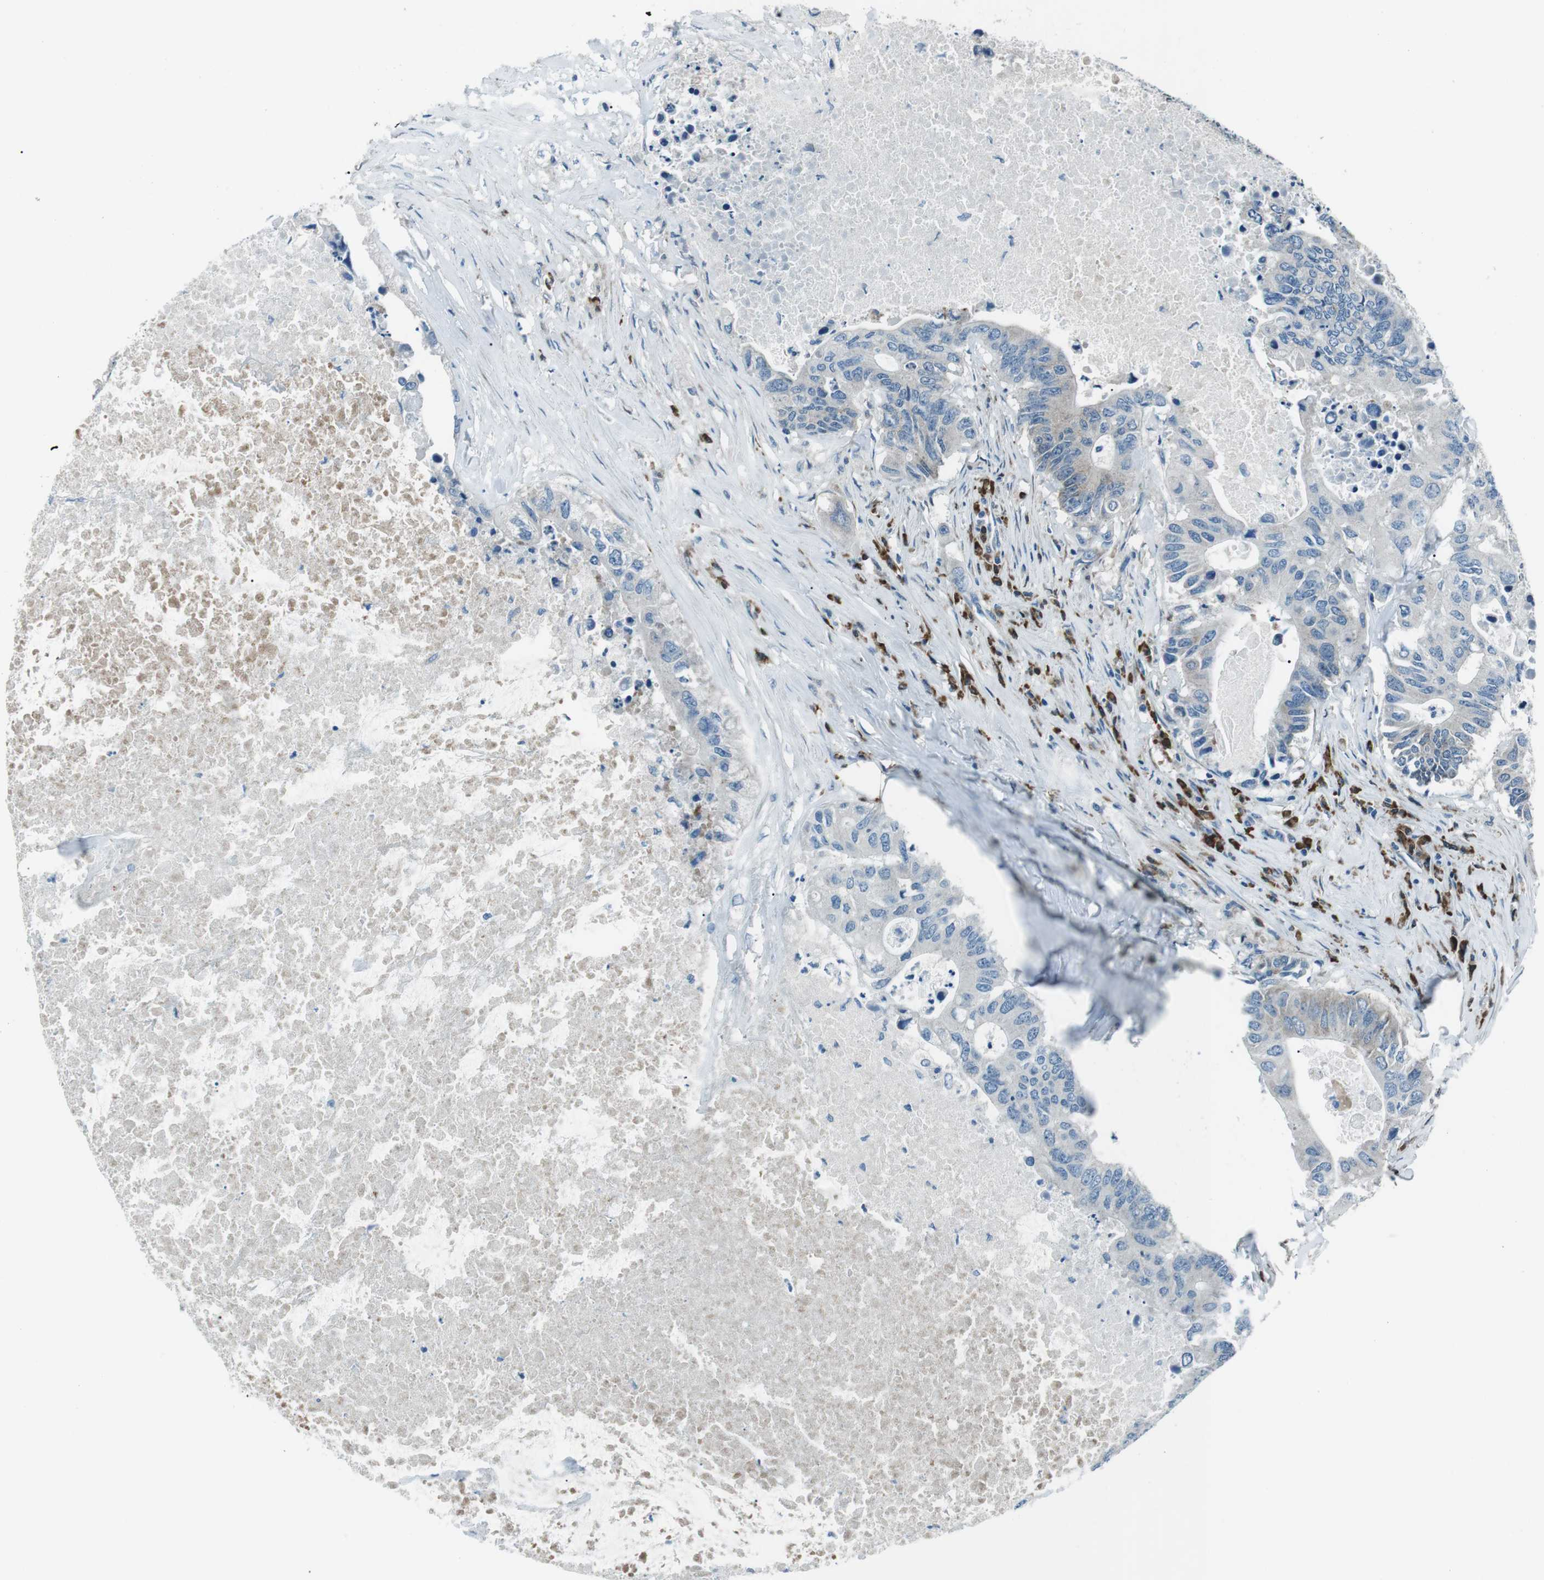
{"staining": {"intensity": "weak", "quantity": "<25%", "location": "cytoplasmic/membranous"}, "tissue": "colorectal cancer", "cell_type": "Tumor cells", "image_type": "cancer", "snomed": [{"axis": "morphology", "description": "Adenocarcinoma, NOS"}, {"axis": "topography", "description": "Colon"}], "caption": "An image of colorectal cancer (adenocarcinoma) stained for a protein shows no brown staining in tumor cells.", "gene": "BLNK", "patient": {"sex": "male", "age": 71}}